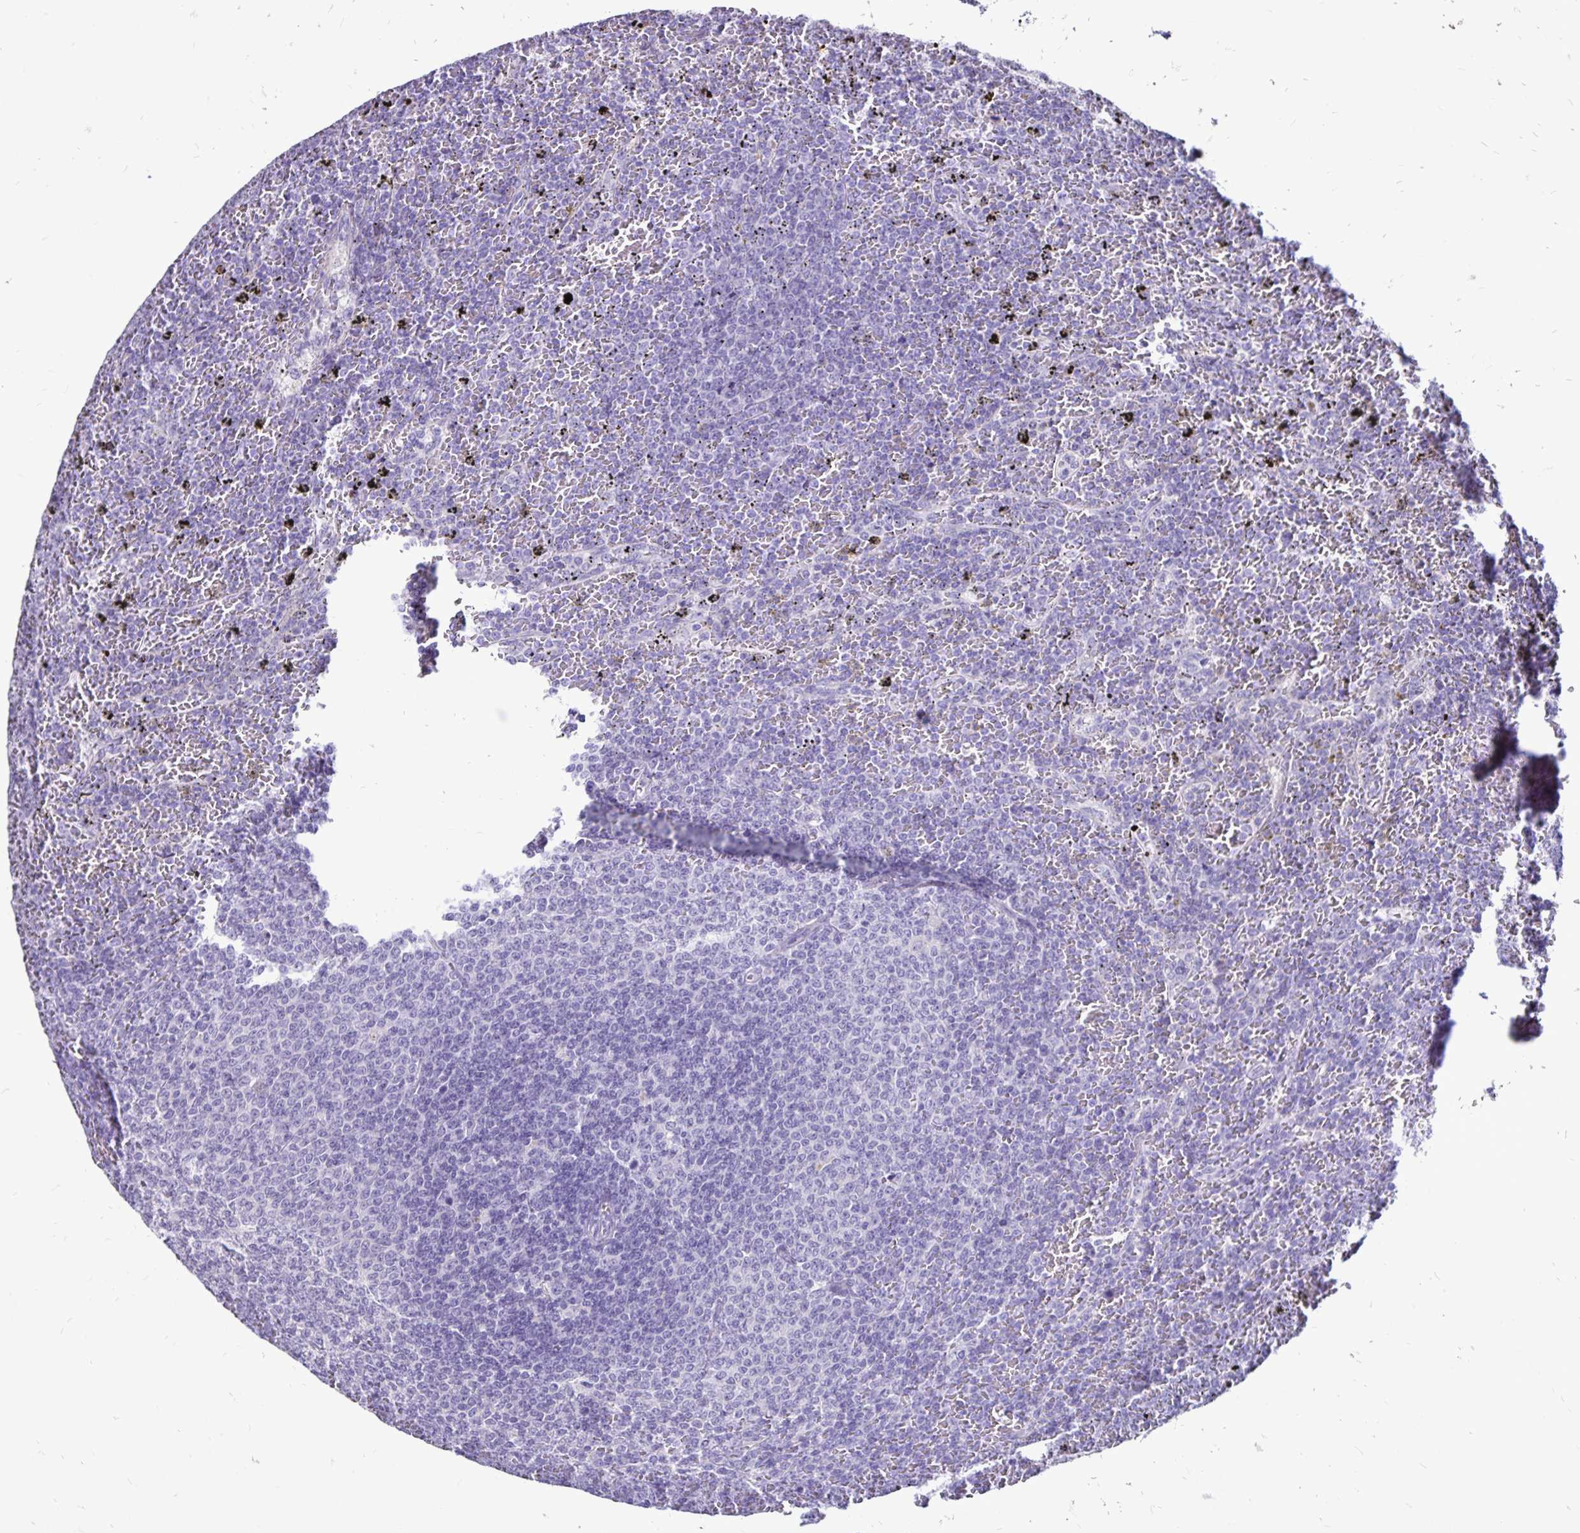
{"staining": {"intensity": "negative", "quantity": "none", "location": "none"}, "tissue": "lymphoma", "cell_type": "Tumor cells", "image_type": "cancer", "snomed": [{"axis": "morphology", "description": "Malignant lymphoma, non-Hodgkin's type, Low grade"}, {"axis": "topography", "description": "Spleen"}], "caption": "Malignant lymphoma, non-Hodgkin's type (low-grade) stained for a protein using immunohistochemistry (IHC) shows no staining tumor cells.", "gene": "EVPL", "patient": {"sex": "female", "age": 77}}